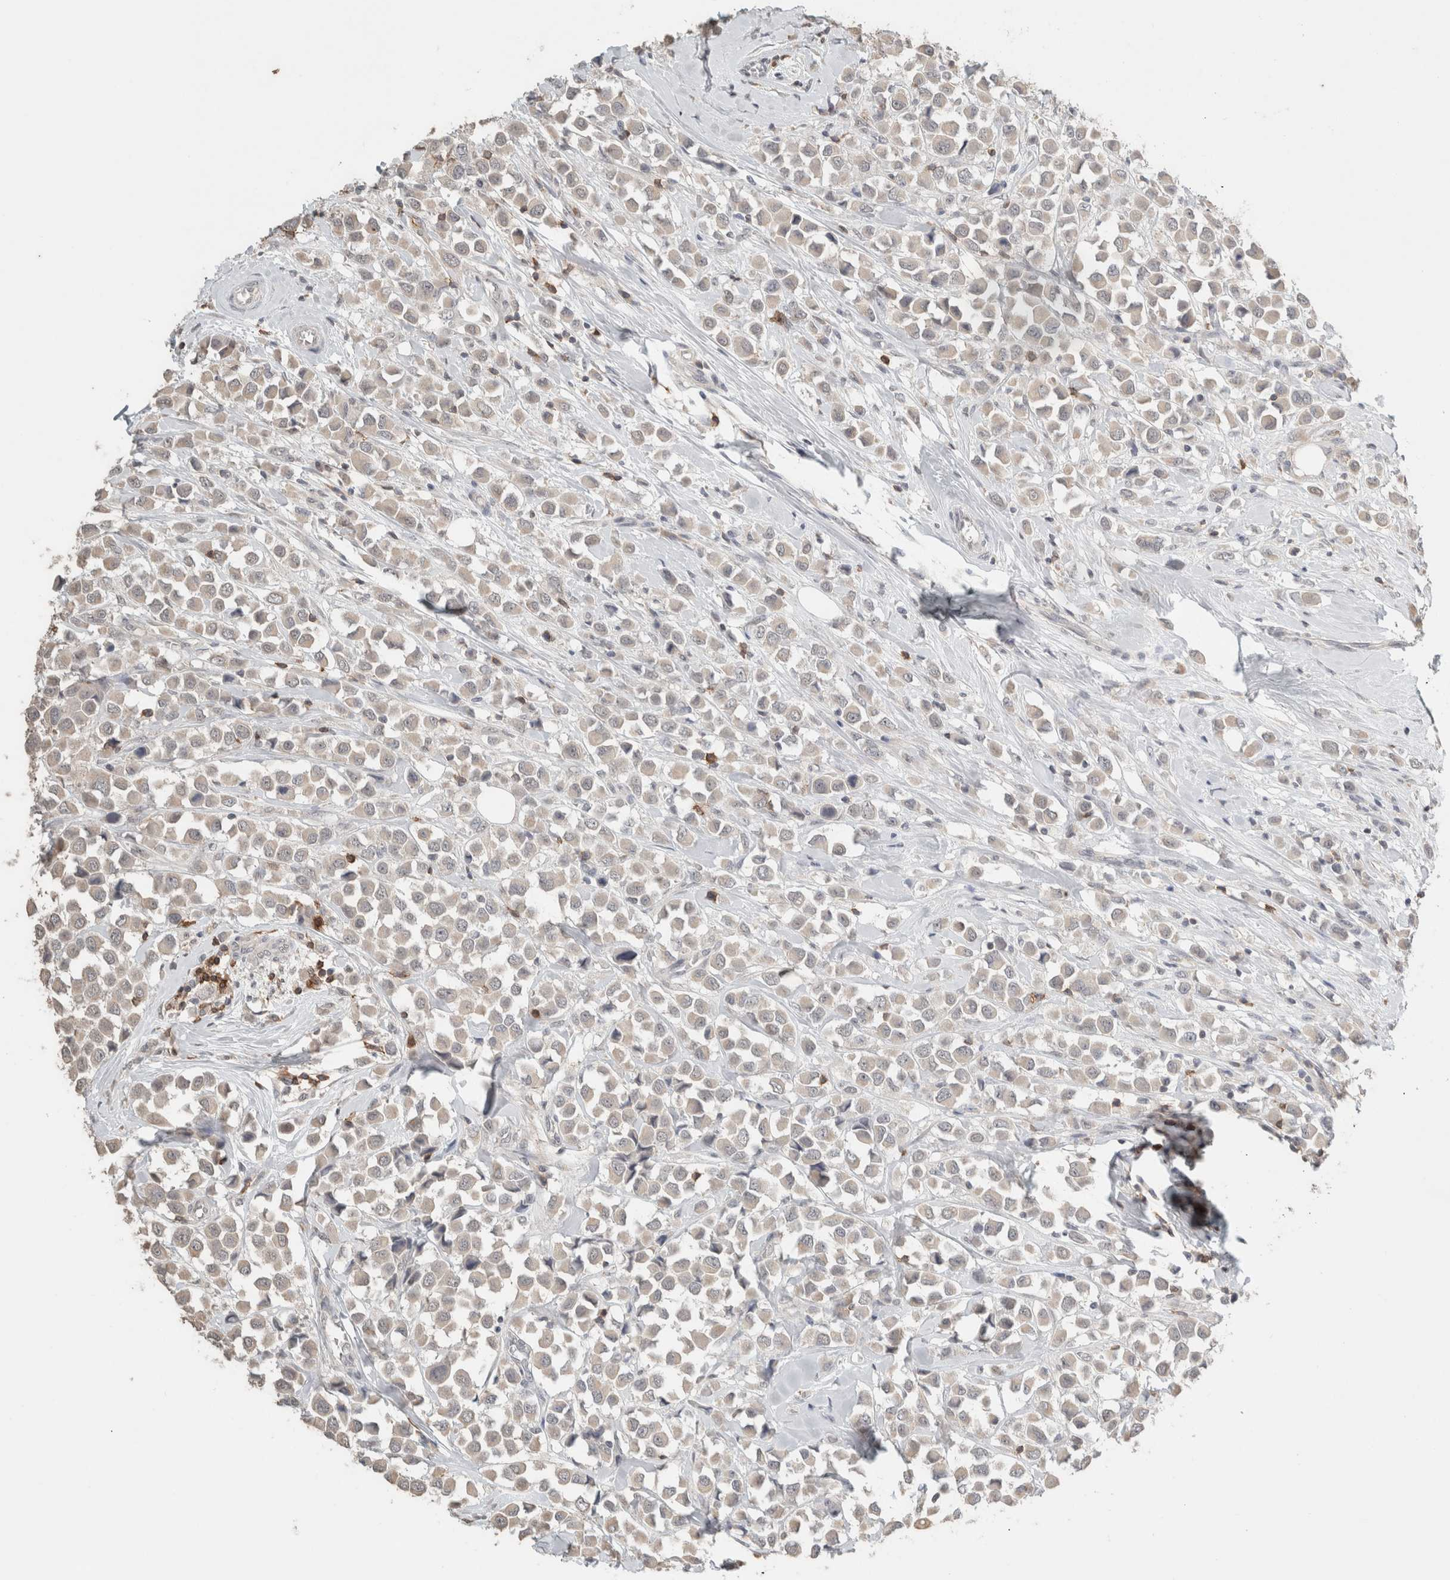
{"staining": {"intensity": "negative", "quantity": "none", "location": "none"}, "tissue": "breast cancer", "cell_type": "Tumor cells", "image_type": "cancer", "snomed": [{"axis": "morphology", "description": "Duct carcinoma"}, {"axis": "topography", "description": "Breast"}], "caption": "IHC photomicrograph of human infiltrating ductal carcinoma (breast) stained for a protein (brown), which exhibits no staining in tumor cells. Brightfield microscopy of immunohistochemistry (IHC) stained with DAB (brown) and hematoxylin (blue), captured at high magnification.", "gene": "TRAT1", "patient": {"sex": "female", "age": 61}}